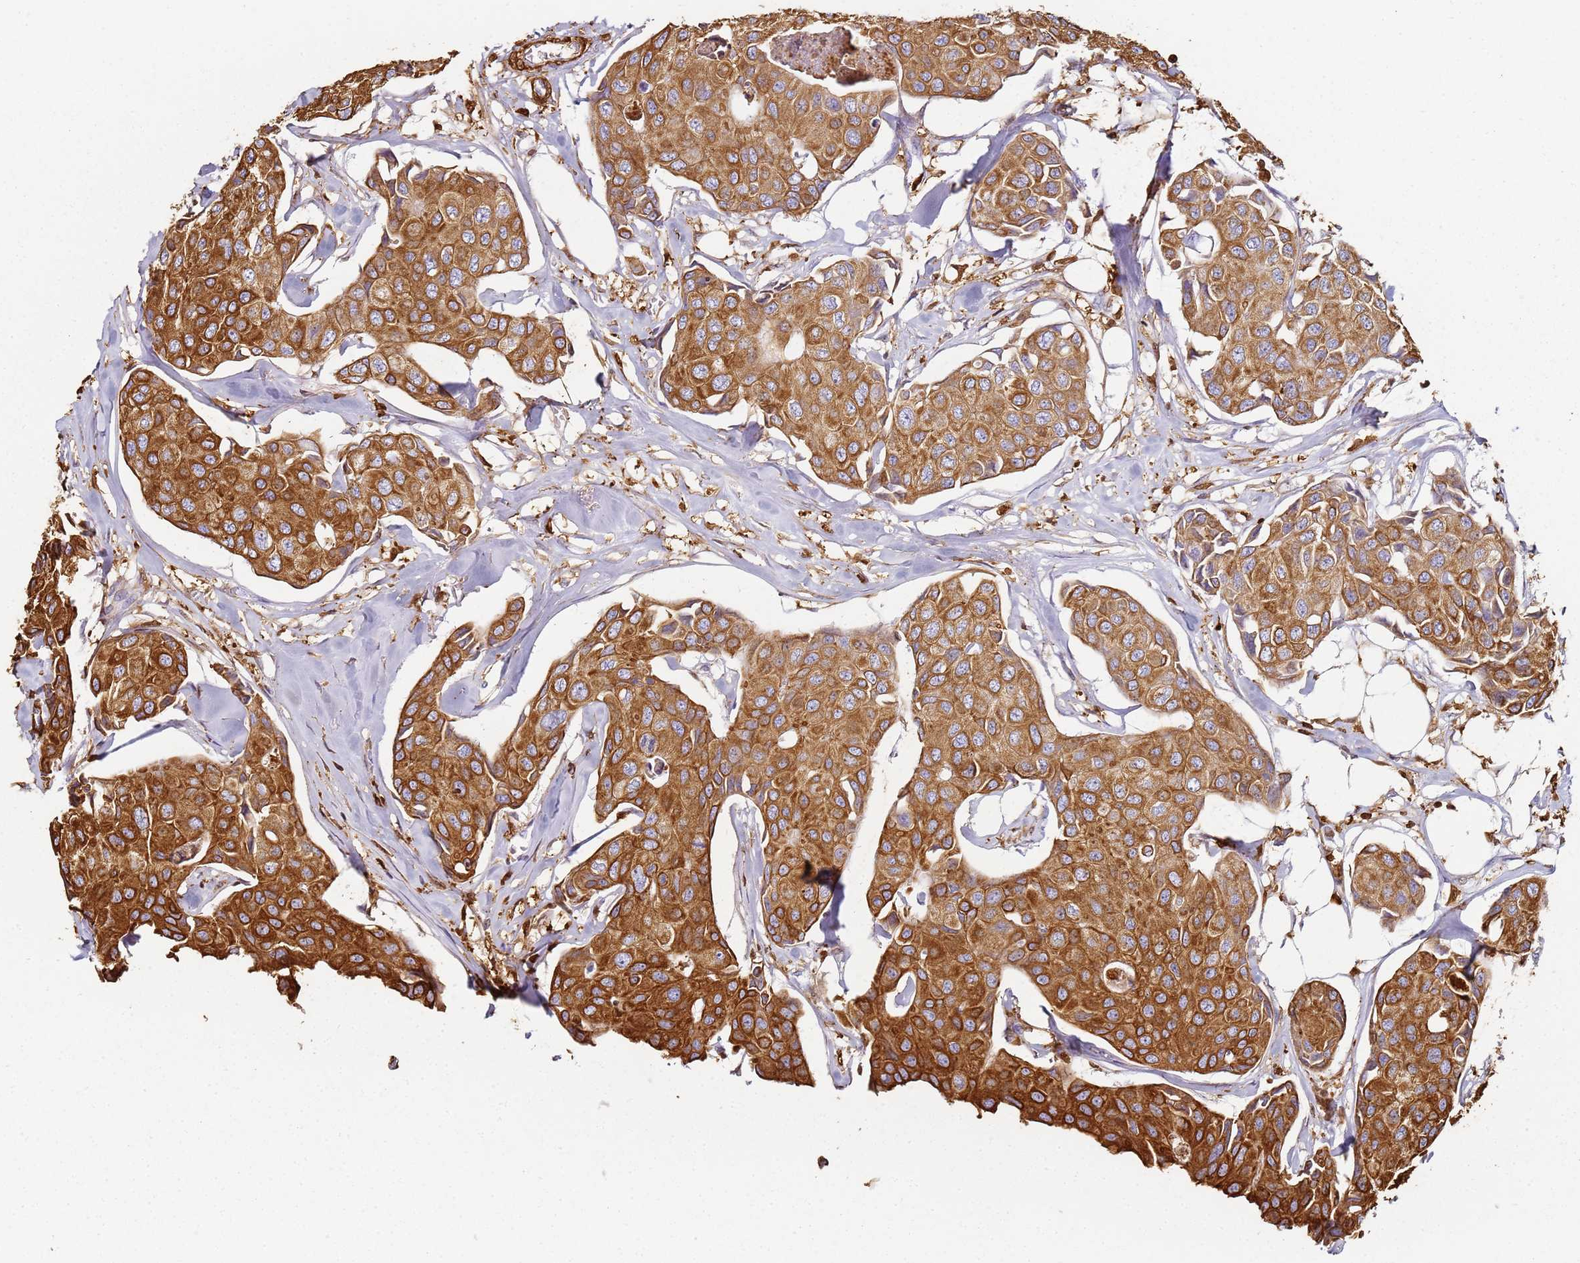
{"staining": {"intensity": "moderate", "quantity": ">75%", "location": "cytoplasmic/membranous"}, "tissue": "breast cancer", "cell_type": "Tumor cells", "image_type": "cancer", "snomed": [{"axis": "morphology", "description": "Duct carcinoma"}, {"axis": "topography", "description": "Breast"}], "caption": "An IHC image of tumor tissue is shown. Protein staining in brown highlights moderate cytoplasmic/membranous positivity in breast cancer (intraductal carcinoma) within tumor cells. (Stains: DAB in brown, nuclei in blue, Microscopy: brightfield microscopy at high magnification).", "gene": "S100A4", "patient": {"sex": "female", "age": 80}}